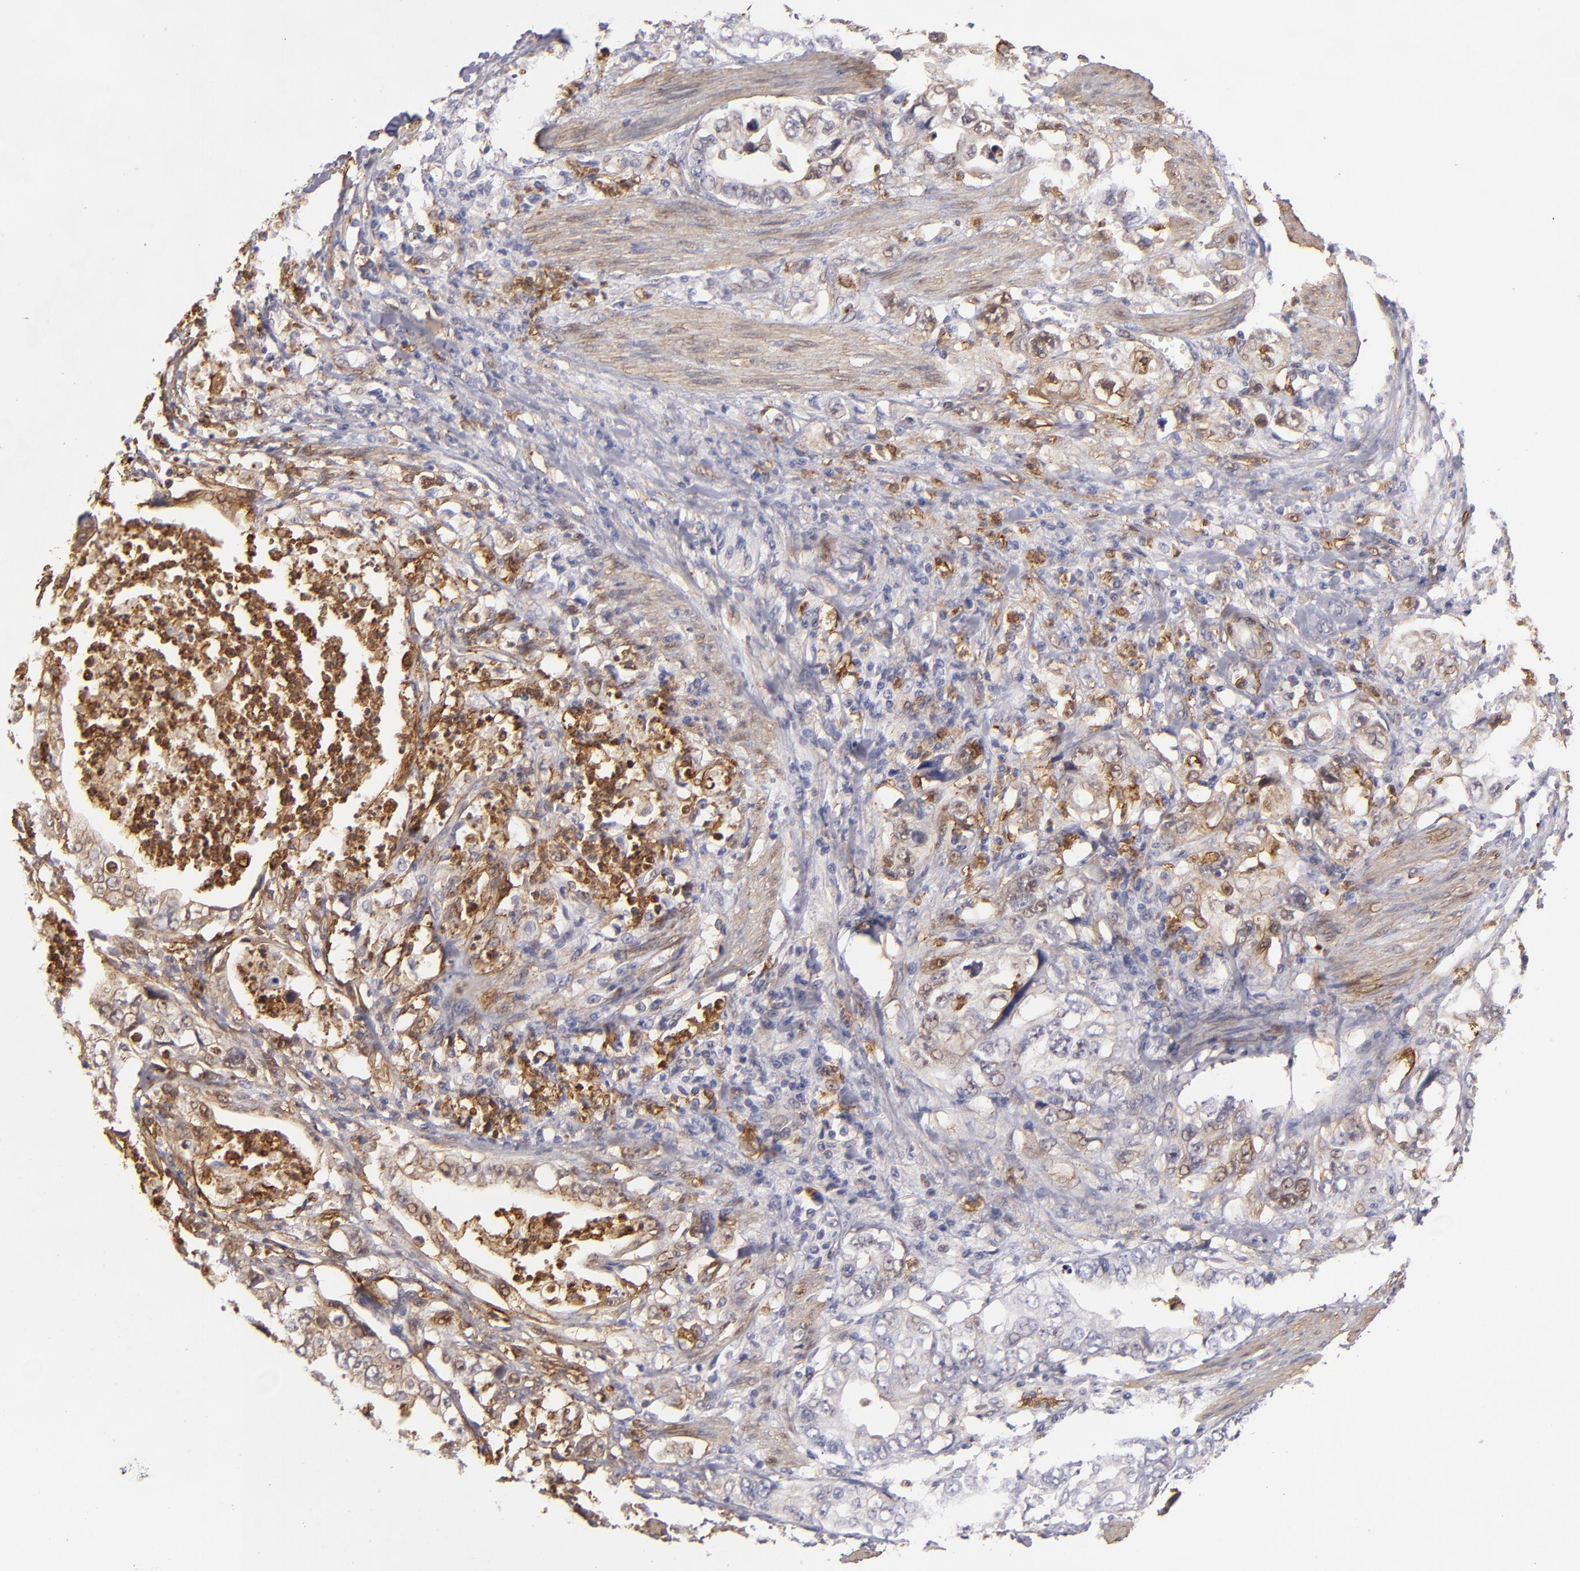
{"staining": {"intensity": "weak", "quantity": "25%-75%", "location": "cytoplasmic/membranous"}, "tissue": "stomach cancer", "cell_type": "Tumor cells", "image_type": "cancer", "snomed": [{"axis": "morphology", "description": "Adenocarcinoma, NOS"}, {"axis": "topography", "description": "Pancreas"}, {"axis": "topography", "description": "Stomach, upper"}], "caption": "Adenocarcinoma (stomach) stained for a protein (brown) exhibits weak cytoplasmic/membranous positive staining in approximately 25%-75% of tumor cells.", "gene": "VCL", "patient": {"sex": "male", "age": 77}}